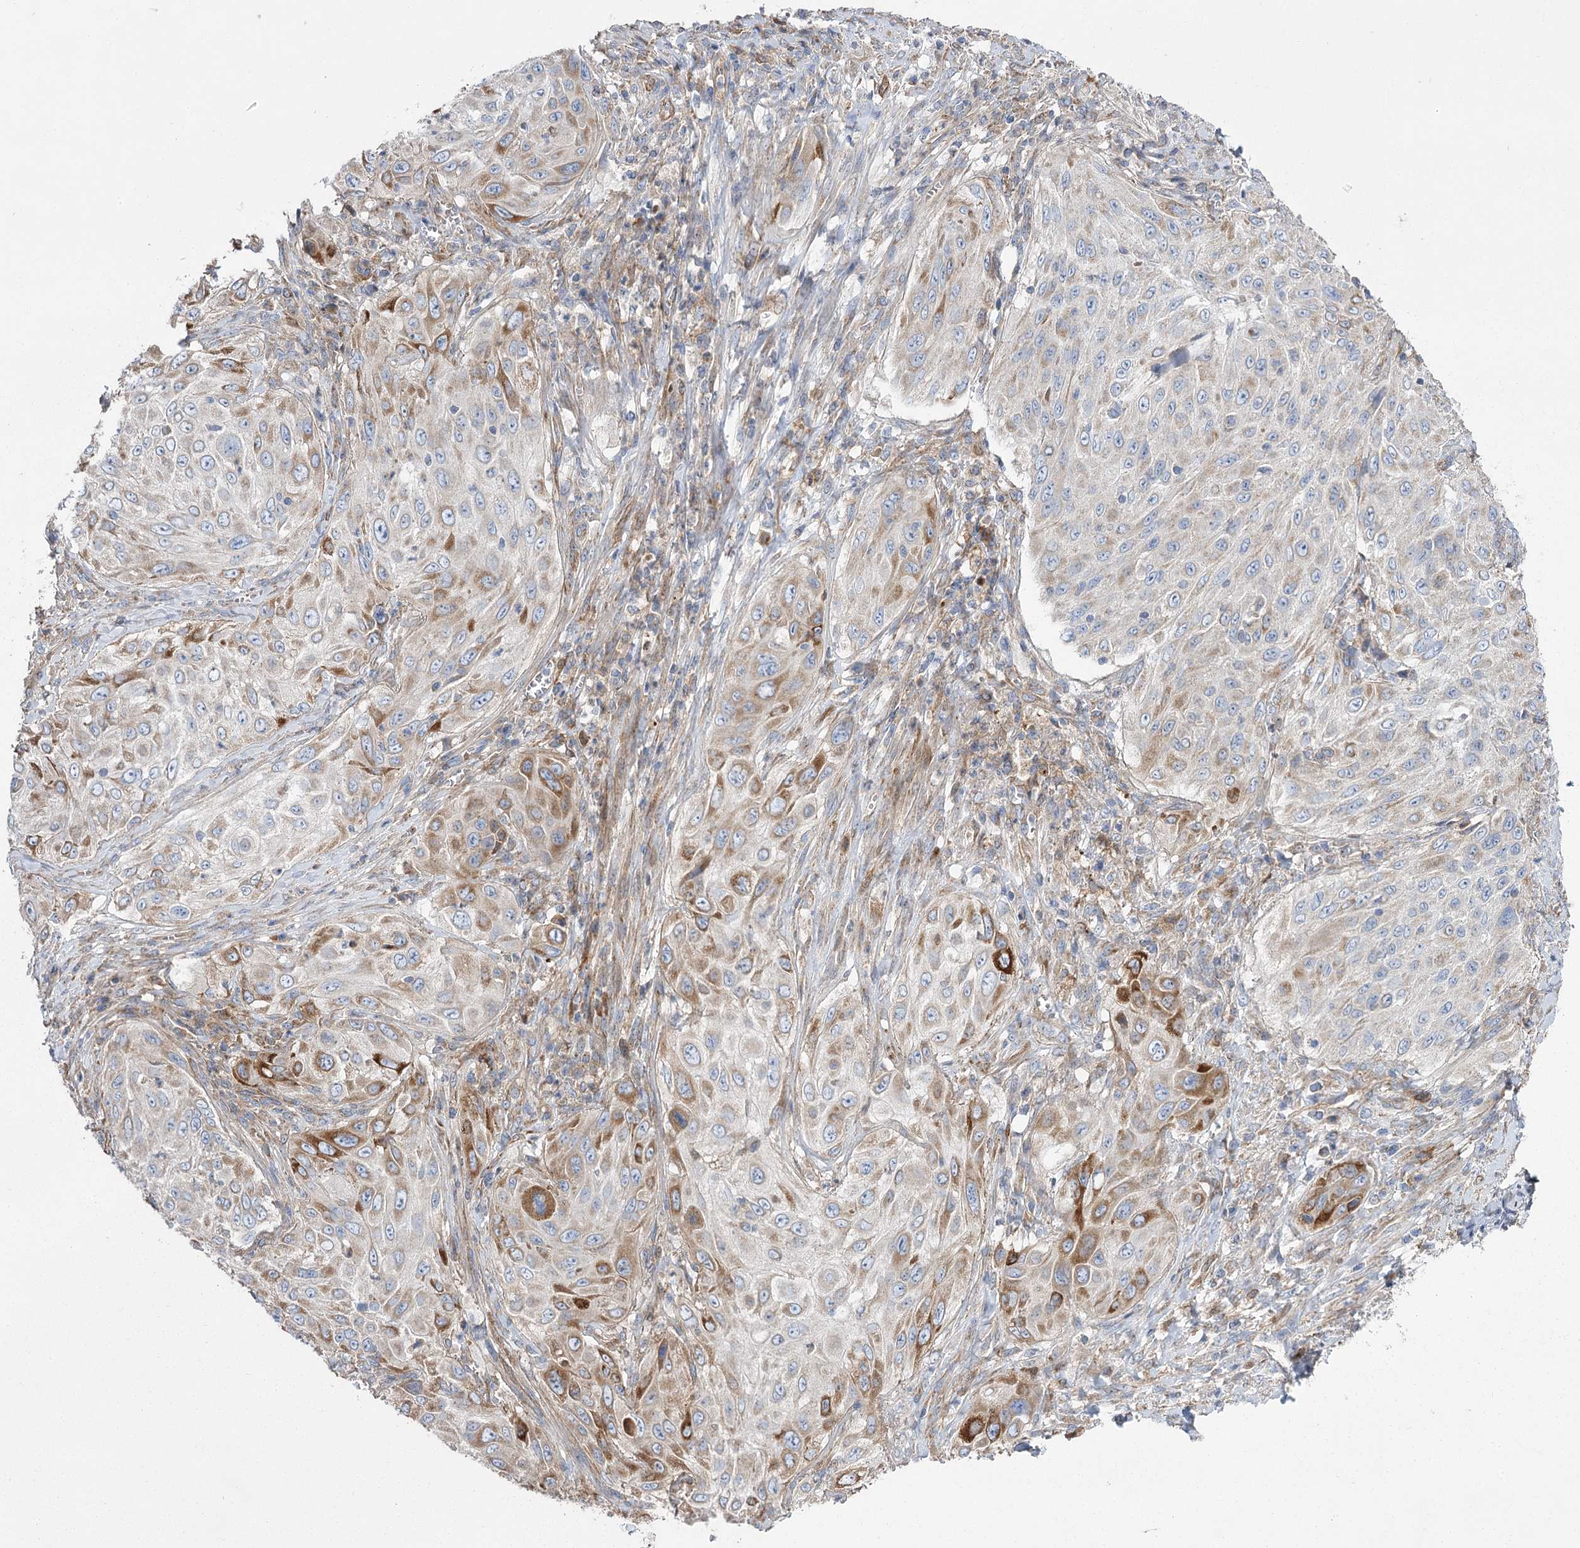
{"staining": {"intensity": "strong", "quantity": "<25%", "location": "cytoplasmic/membranous"}, "tissue": "cervical cancer", "cell_type": "Tumor cells", "image_type": "cancer", "snomed": [{"axis": "morphology", "description": "Squamous cell carcinoma, NOS"}, {"axis": "topography", "description": "Cervix"}], "caption": "This is a micrograph of immunohistochemistry (IHC) staining of cervical cancer, which shows strong expression in the cytoplasmic/membranous of tumor cells.", "gene": "RMDN2", "patient": {"sex": "female", "age": 42}}